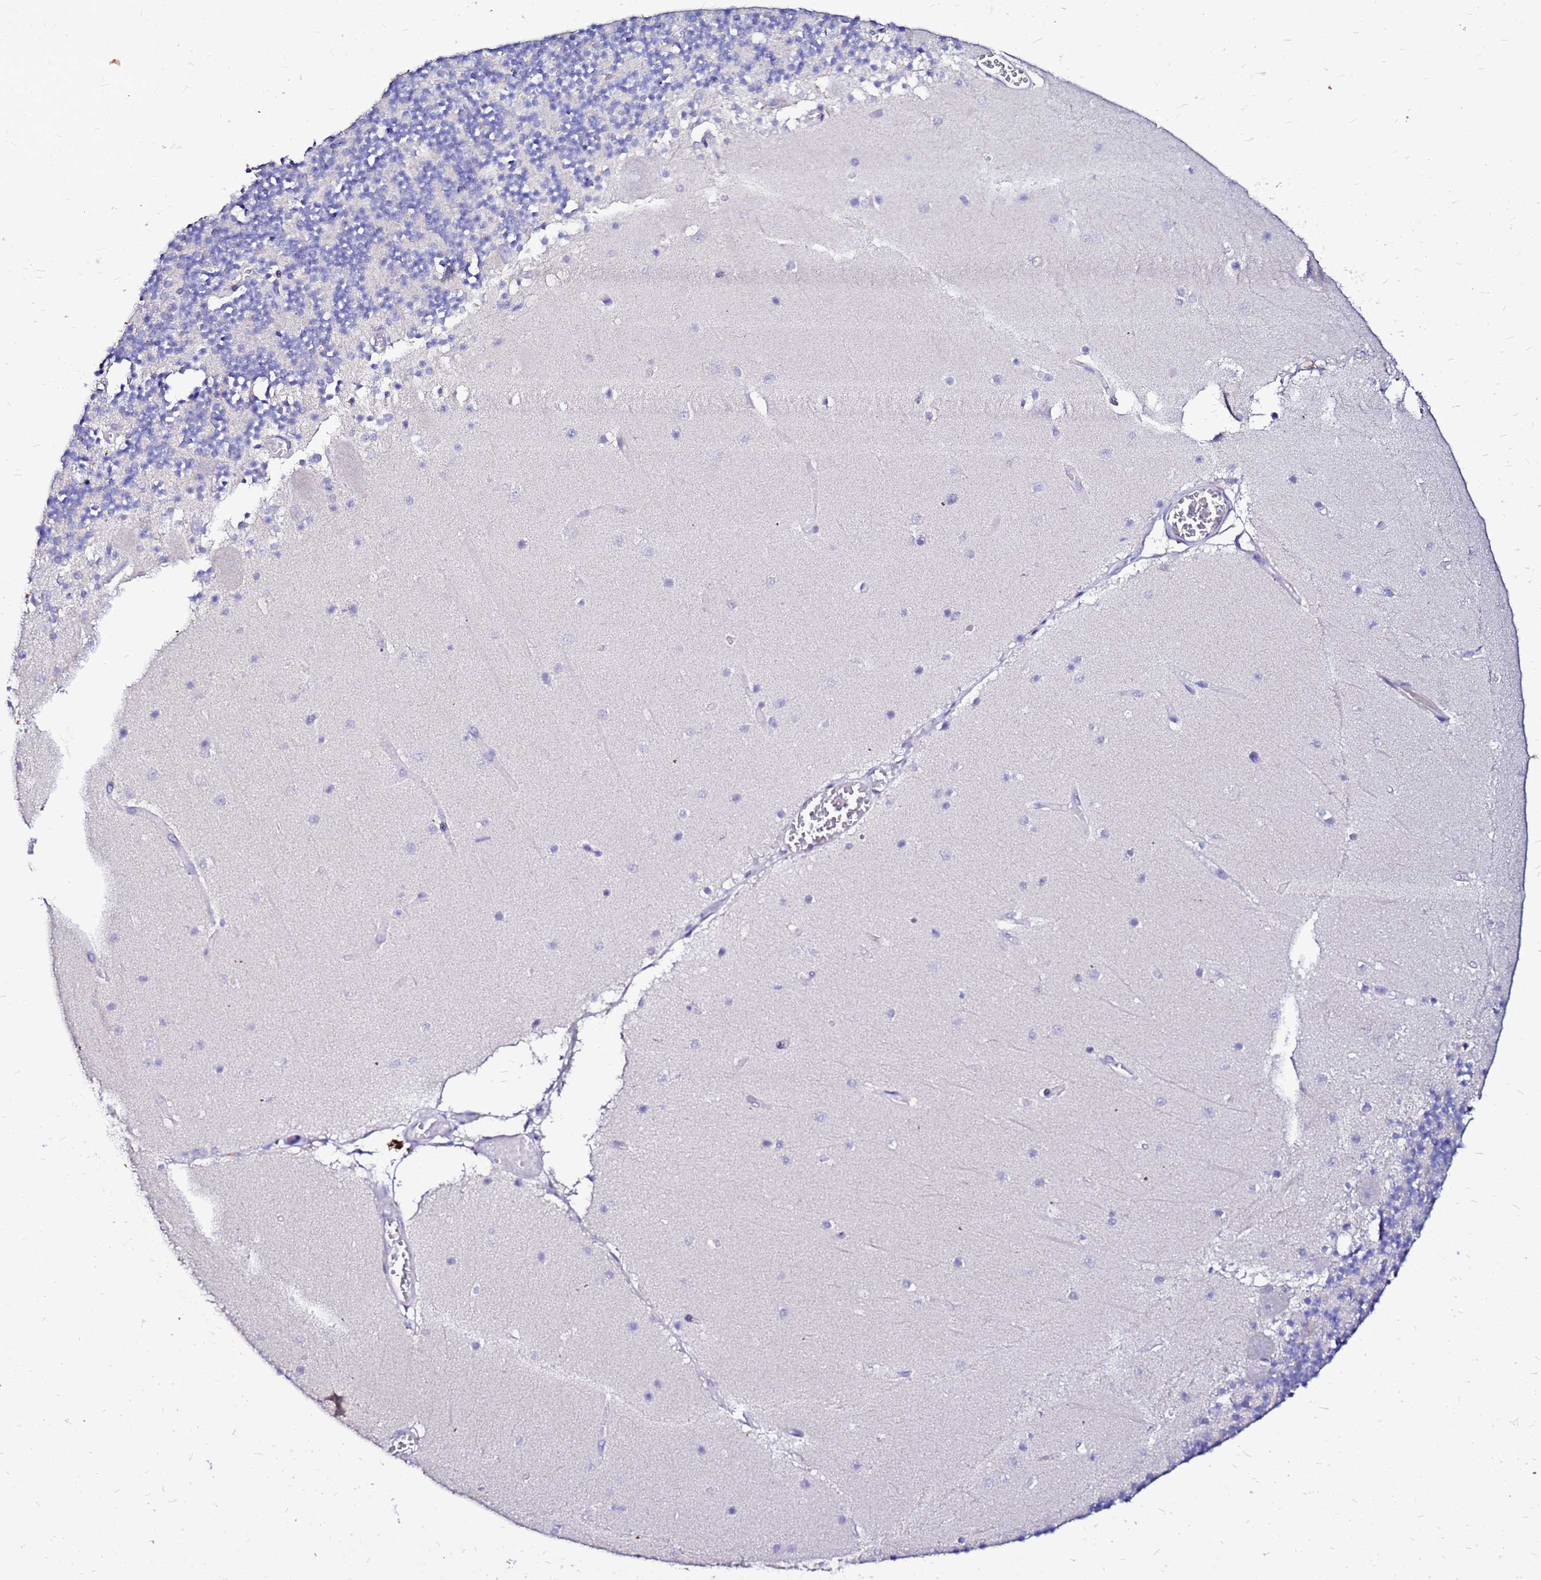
{"staining": {"intensity": "negative", "quantity": "none", "location": "none"}, "tissue": "cerebellum", "cell_type": "Cells in granular layer", "image_type": "normal", "snomed": [{"axis": "morphology", "description": "Normal tissue, NOS"}, {"axis": "topography", "description": "Cerebellum"}], "caption": "Cells in granular layer show no significant protein expression in unremarkable cerebellum. Brightfield microscopy of immunohistochemistry (IHC) stained with DAB (brown) and hematoxylin (blue), captured at high magnification.", "gene": "ARHGEF35", "patient": {"sex": "female", "age": 28}}